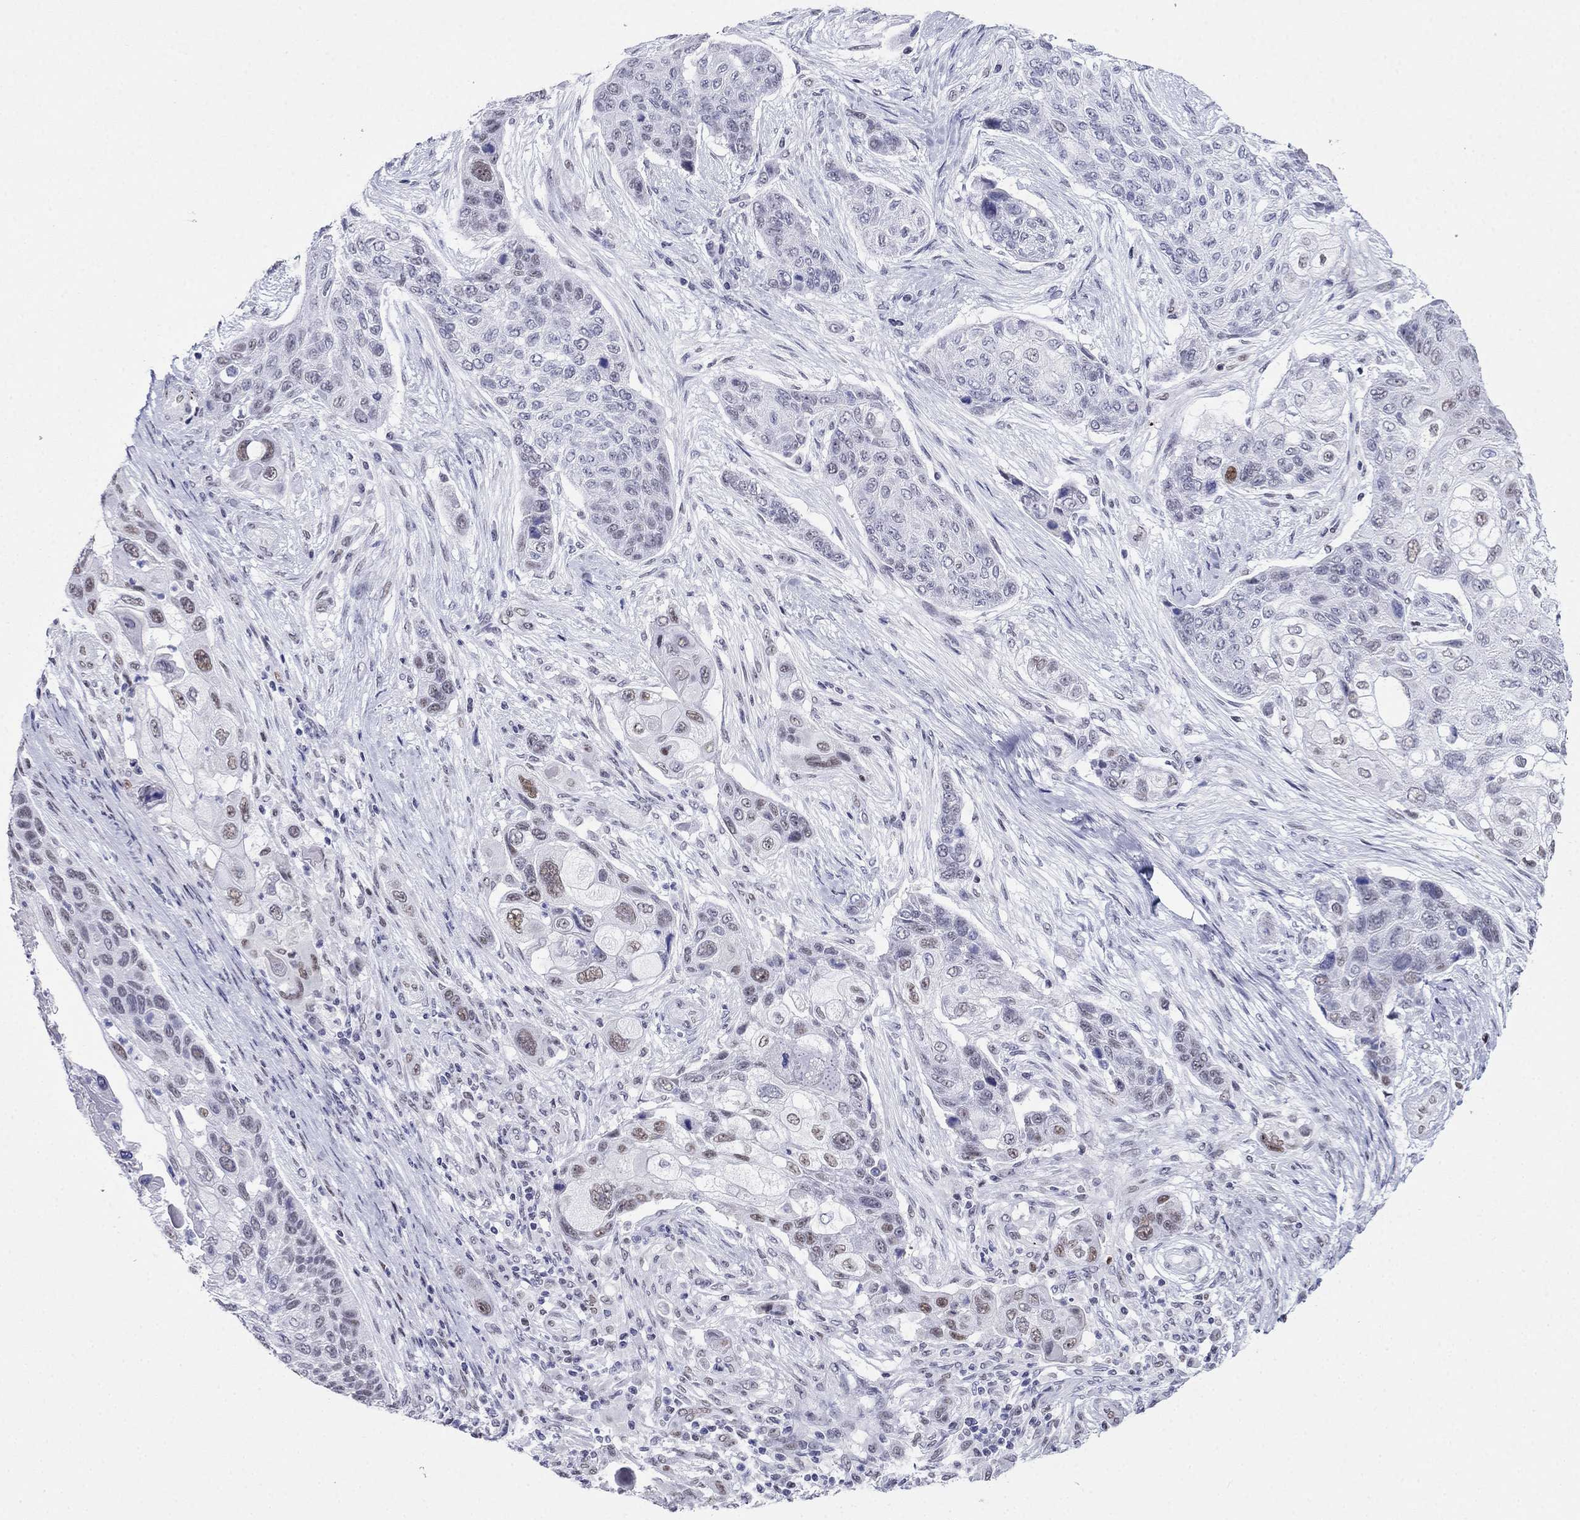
{"staining": {"intensity": "weak", "quantity": "<25%", "location": "nuclear"}, "tissue": "lung cancer", "cell_type": "Tumor cells", "image_type": "cancer", "snomed": [{"axis": "morphology", "description": "Squamous cell carcinoma, NOS"}, {"axis": "topography", "description": "Lung"}], "caption": "A histopathology image of lung squamous cell carcinoma stained for a protein reveals no brown staining in tumor cells.", "gene": "PPM1G", "patient": {"sex": "male", "age": 69}}